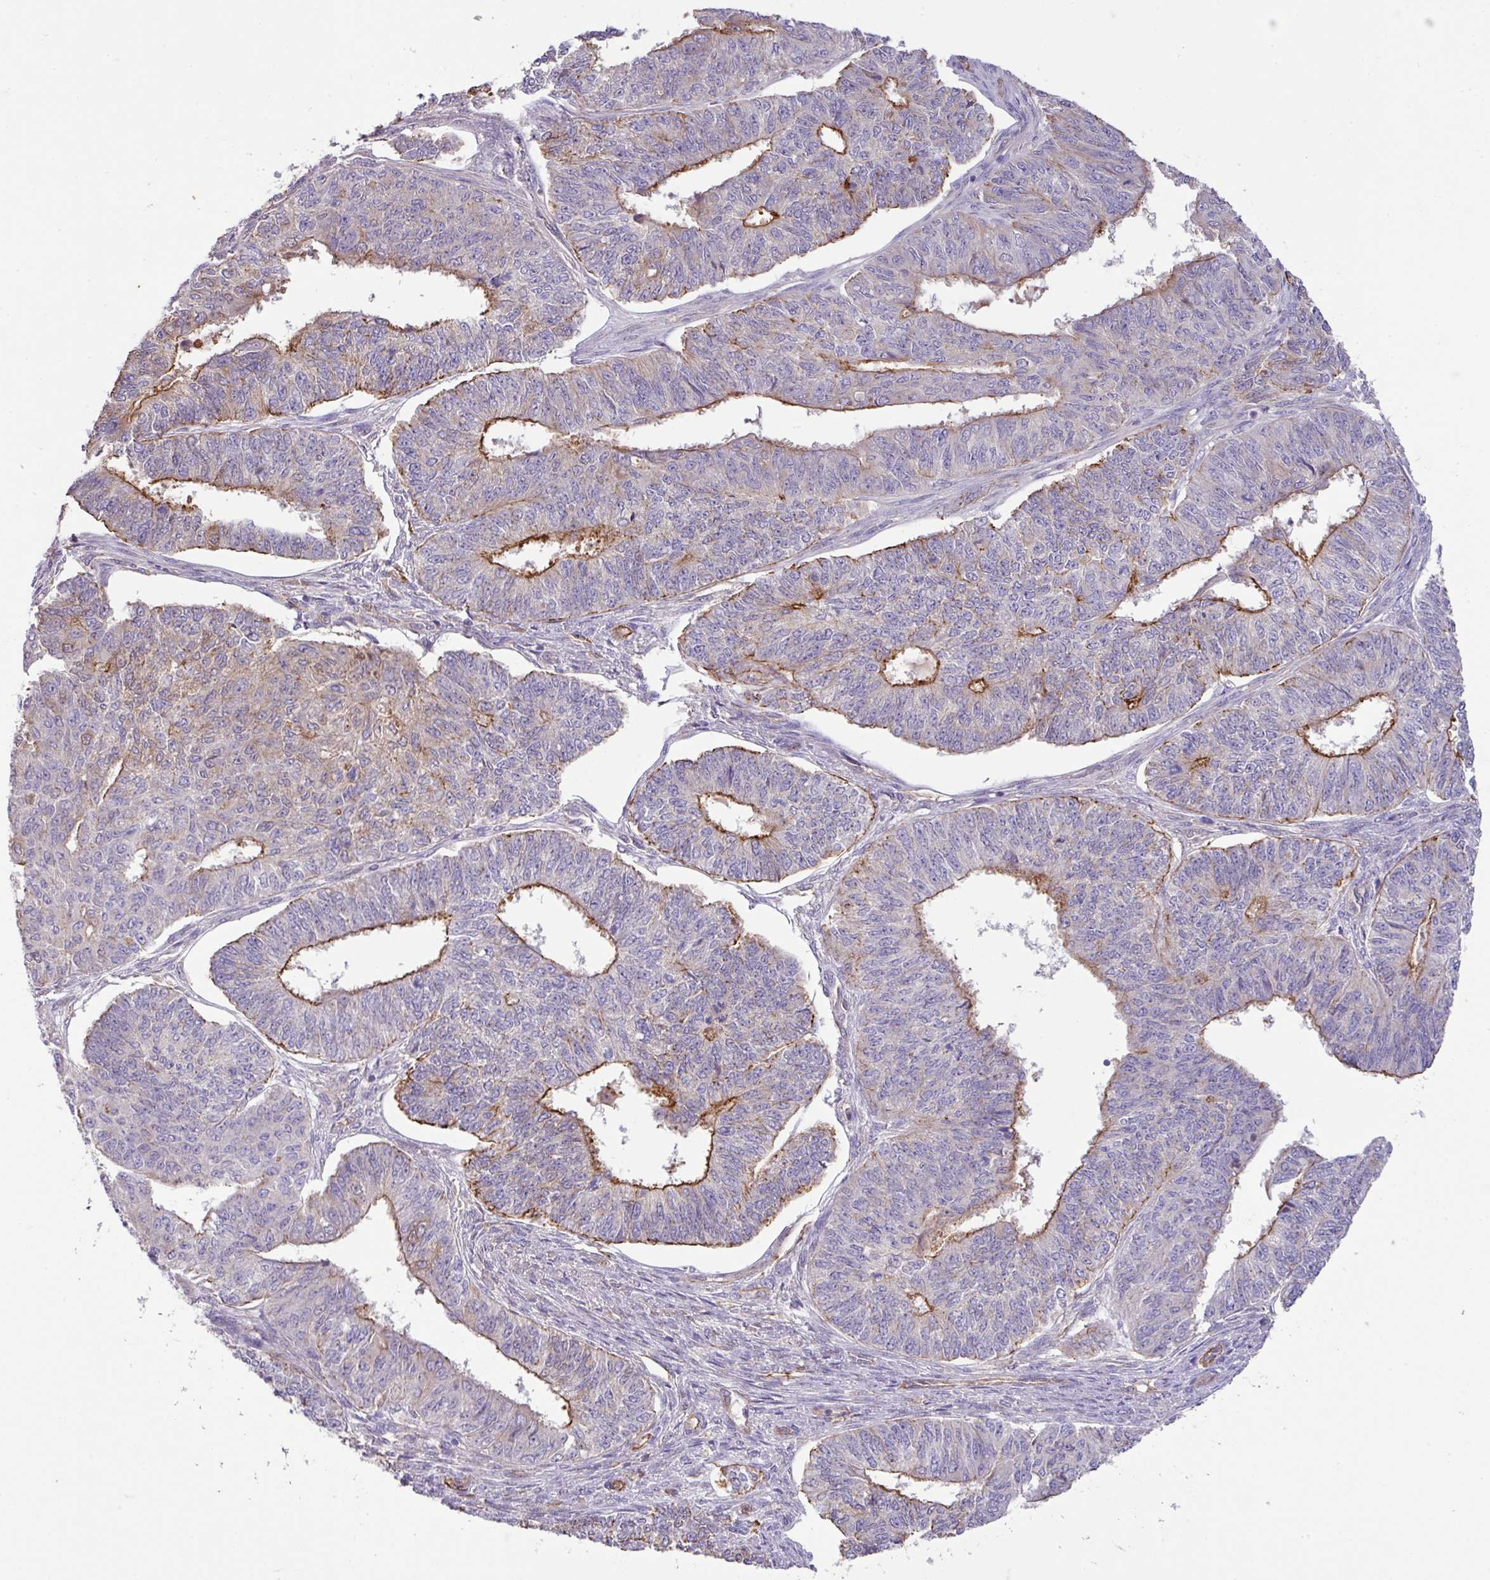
{"staining": {"intensity": "strong", "quantity": "<25%", "location": "cytoplasmic/membranous"}, "tissue": "endometrial cancer", "cell_type": "Tumor cells", "image_type": "cancer", "snomed": [{"axis": "morphology", "description": "Adenocarcinoma, NOS"}, {"axis": "topography", "description": "Endometrium"}], "caption": "The immunohistochemical stain highlights strong cytoplasmic/membranous expression in tumor cells of adenocarcinoma (endometrial) tissue. The protein is shown in brown color, while the nuclei are stained blue.", "gene": "LRRC53", "patient": {"sex": "female", "age": 32}}